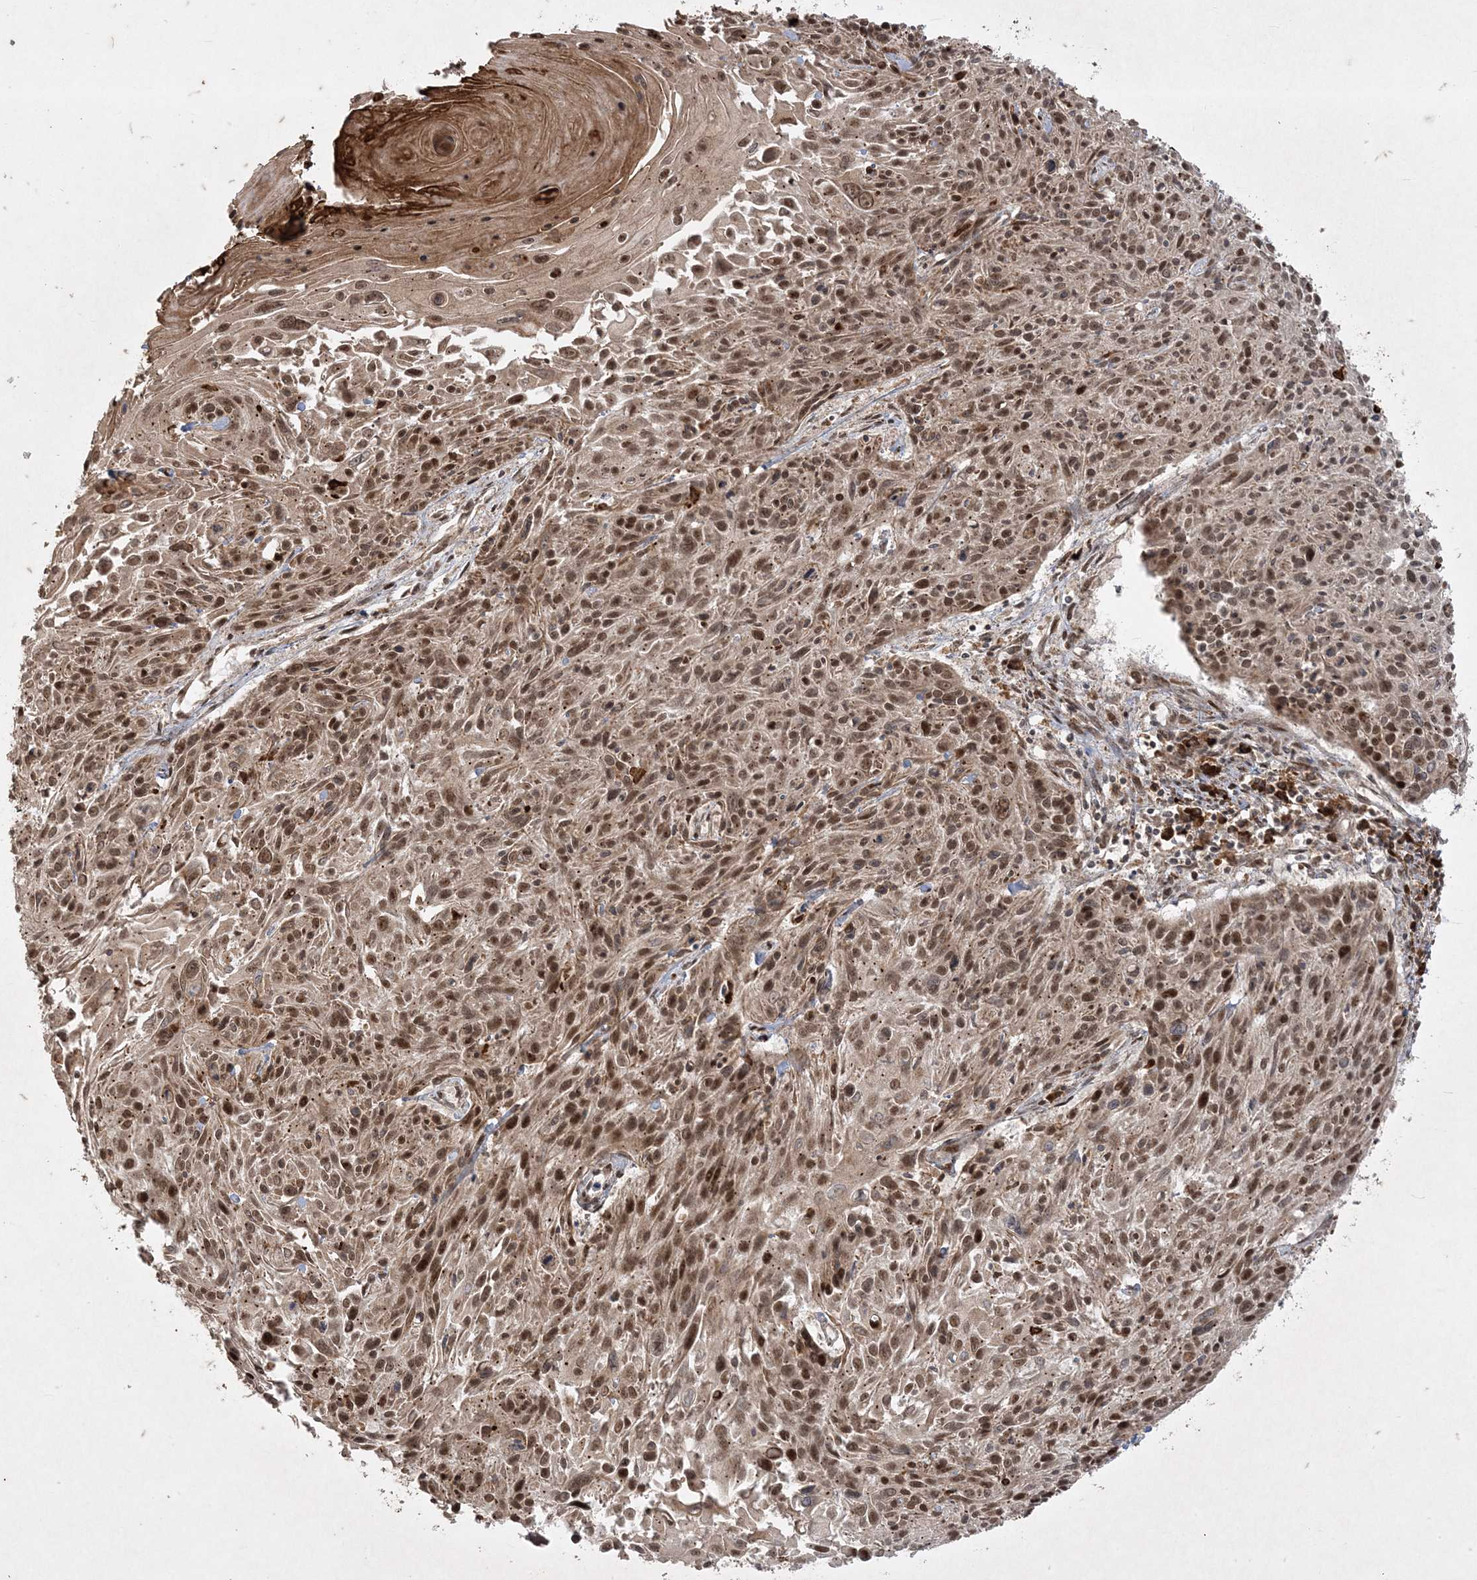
{"staining": {"intensity": "moderate", "quantity": ">75%", "location": "cytoplasmic/membranous,nuclear"}, "tissue": "cervical cancer", "cell_type": "Tumor cells", "image_type": "cancer", "snomed": [{"axis": "morphology", "description": "Squamous cell carcinoma, NOS"}, {"axis": "topography", "description": "Cervix"}], "caption": "Protein expression analysis of cervical cancer displays moderate cytoplasmic/membranous and nuclear staining in approximately >75% of tumor cells.", "gene": "RRAS", "patient": {"sex": "female", "age": 51}}